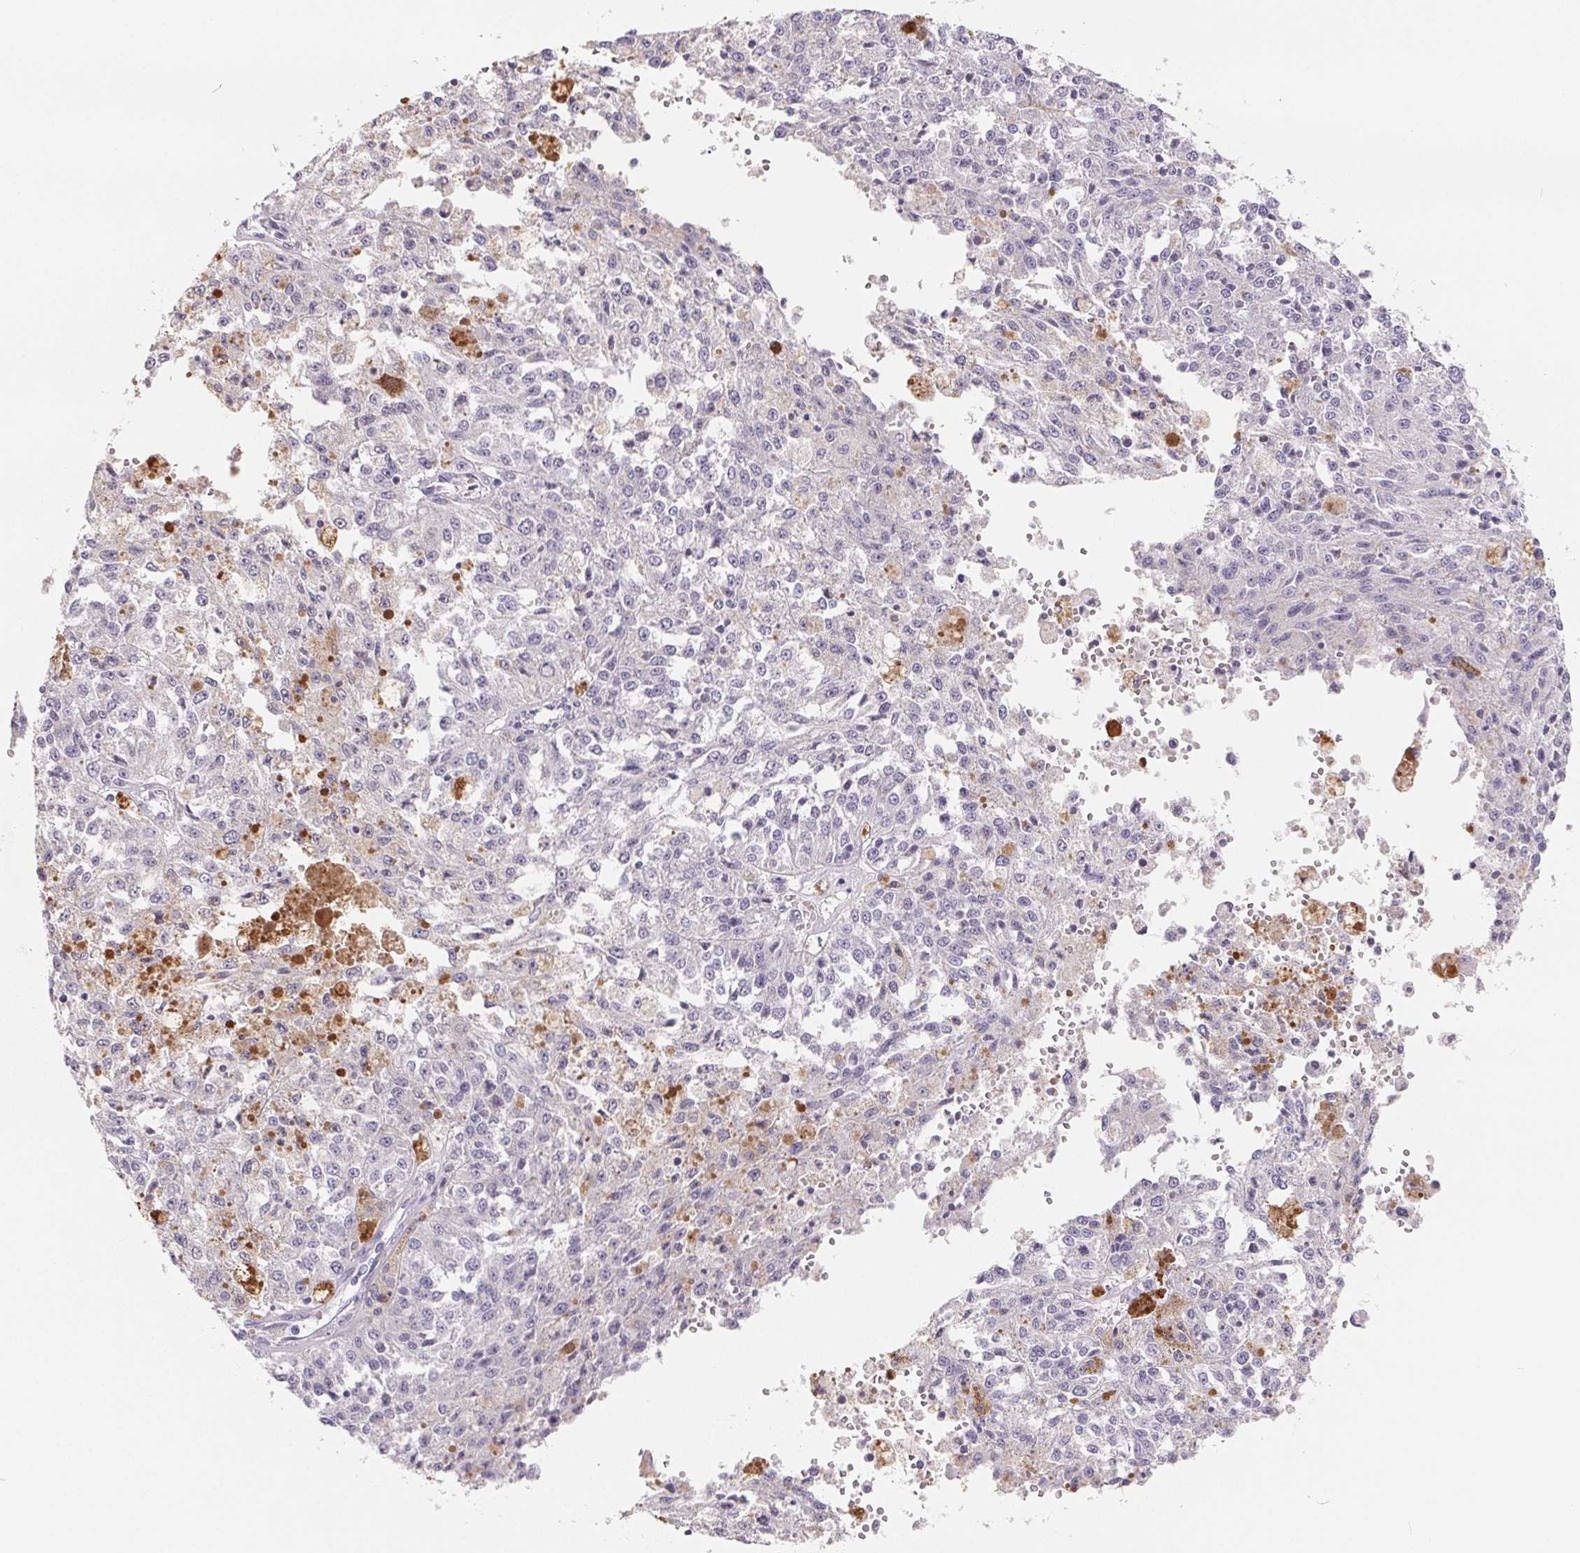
{"staining": {"intensity": "negative", "quantity": "none", "location": "none"}, "tissue": "melanoma", "cell_type": "Tumor cells", "image_type": "cancer", "snomed": [{"axis": "morphology", "description": "Malignant melanoma, Metastatic site"}, {"axis": "topography", "description": "Lymph node"}], "caption": "High magnification brightfield microscopy of malignant melanoma (metastatic site) stained with DAB (brown) and counterstained with hematoxylin (blue): tumor cells show no significant staining. Brightfield microscopy of immunohistochemistry (IHC) stained with DAB (brown) and hematoxylin (blue), captured at high magnification.", "gene": "FDX1", "patient": {"sex": "female", "age": 64}}